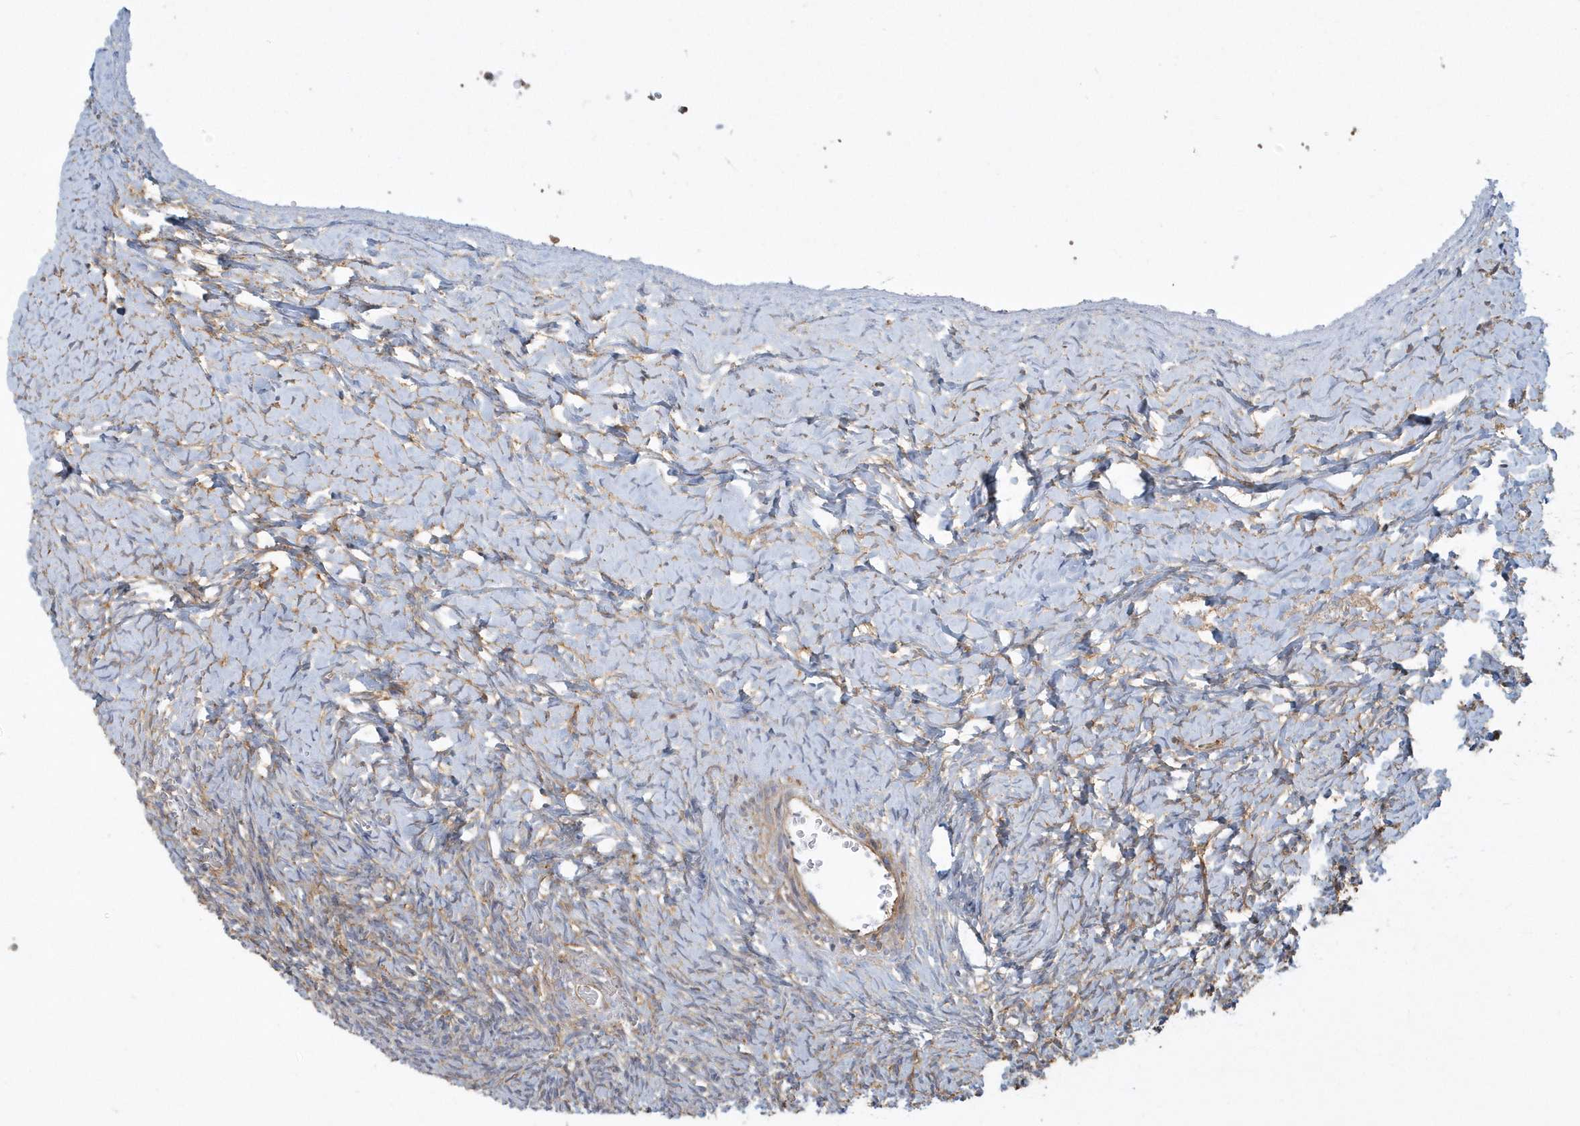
{"staining": {"intensity": "moderate", "quantity": "<25%", "location": "cytoplasmic/membranous"}, "tissue": "ovary", "cell_type": "Ovarian stroma cells", "image_type": "normal", "snomed": [{"axis": "morphology", "description": "Normal tissue, NOS"}, {"axis": "morphology", "description": "Developmental malformation"}, {"axis": "topography", "description": "Ovary"}], "caption": "This photomicrograph demonstrates immunohistochemistry (IHC) staining of unremarkable human ovary, with low moderate cytoplasmic/membranous staining in about <25% of ovarian stroma cells.", "gene": "TRAIP", "patient": {"sex": "female", "age": 39}}